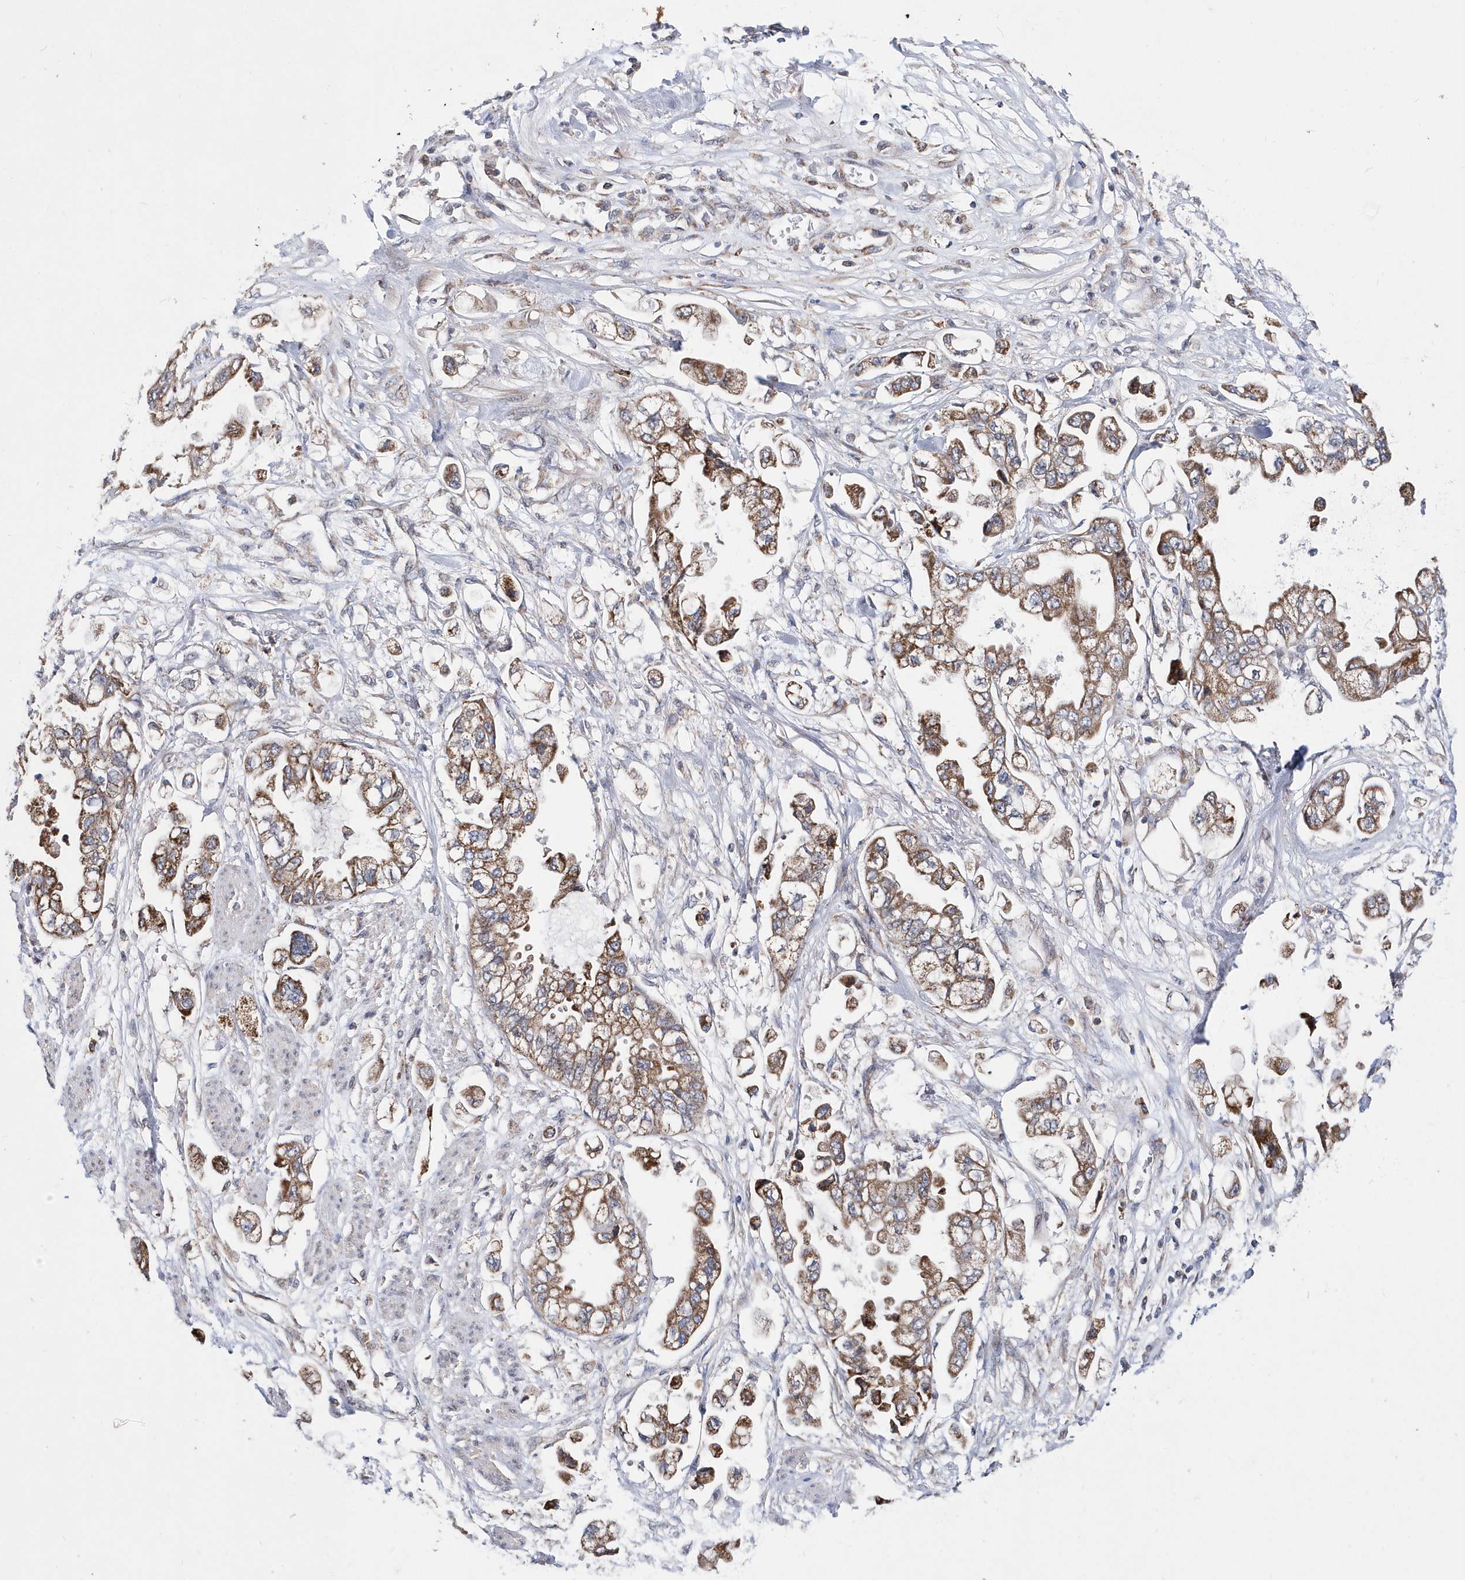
{"staining": {"intensity": "moderate", "quantity": ">75%", "location": "cytoplasmic/membranous"}, "tissue": "stomach cancer", "cell_type": "Tumor cells", "image_type": "cancer", "snomed": [{"axis": "morphology", "description": "Adenocarcinoma, NOS"}, {"axis": "topography", "description": "Stomach"}], "caption": "An immunohistochemistry (IHC) photomicrograph of tumor tissue is shown. Protein staining in brown labels moderate cytoplasmic/membranous positivity in adenocarcinoma (stomach) within tumor cells.", "gene": "SPATA5", "patient": {"sex": "male", "age": 62}}